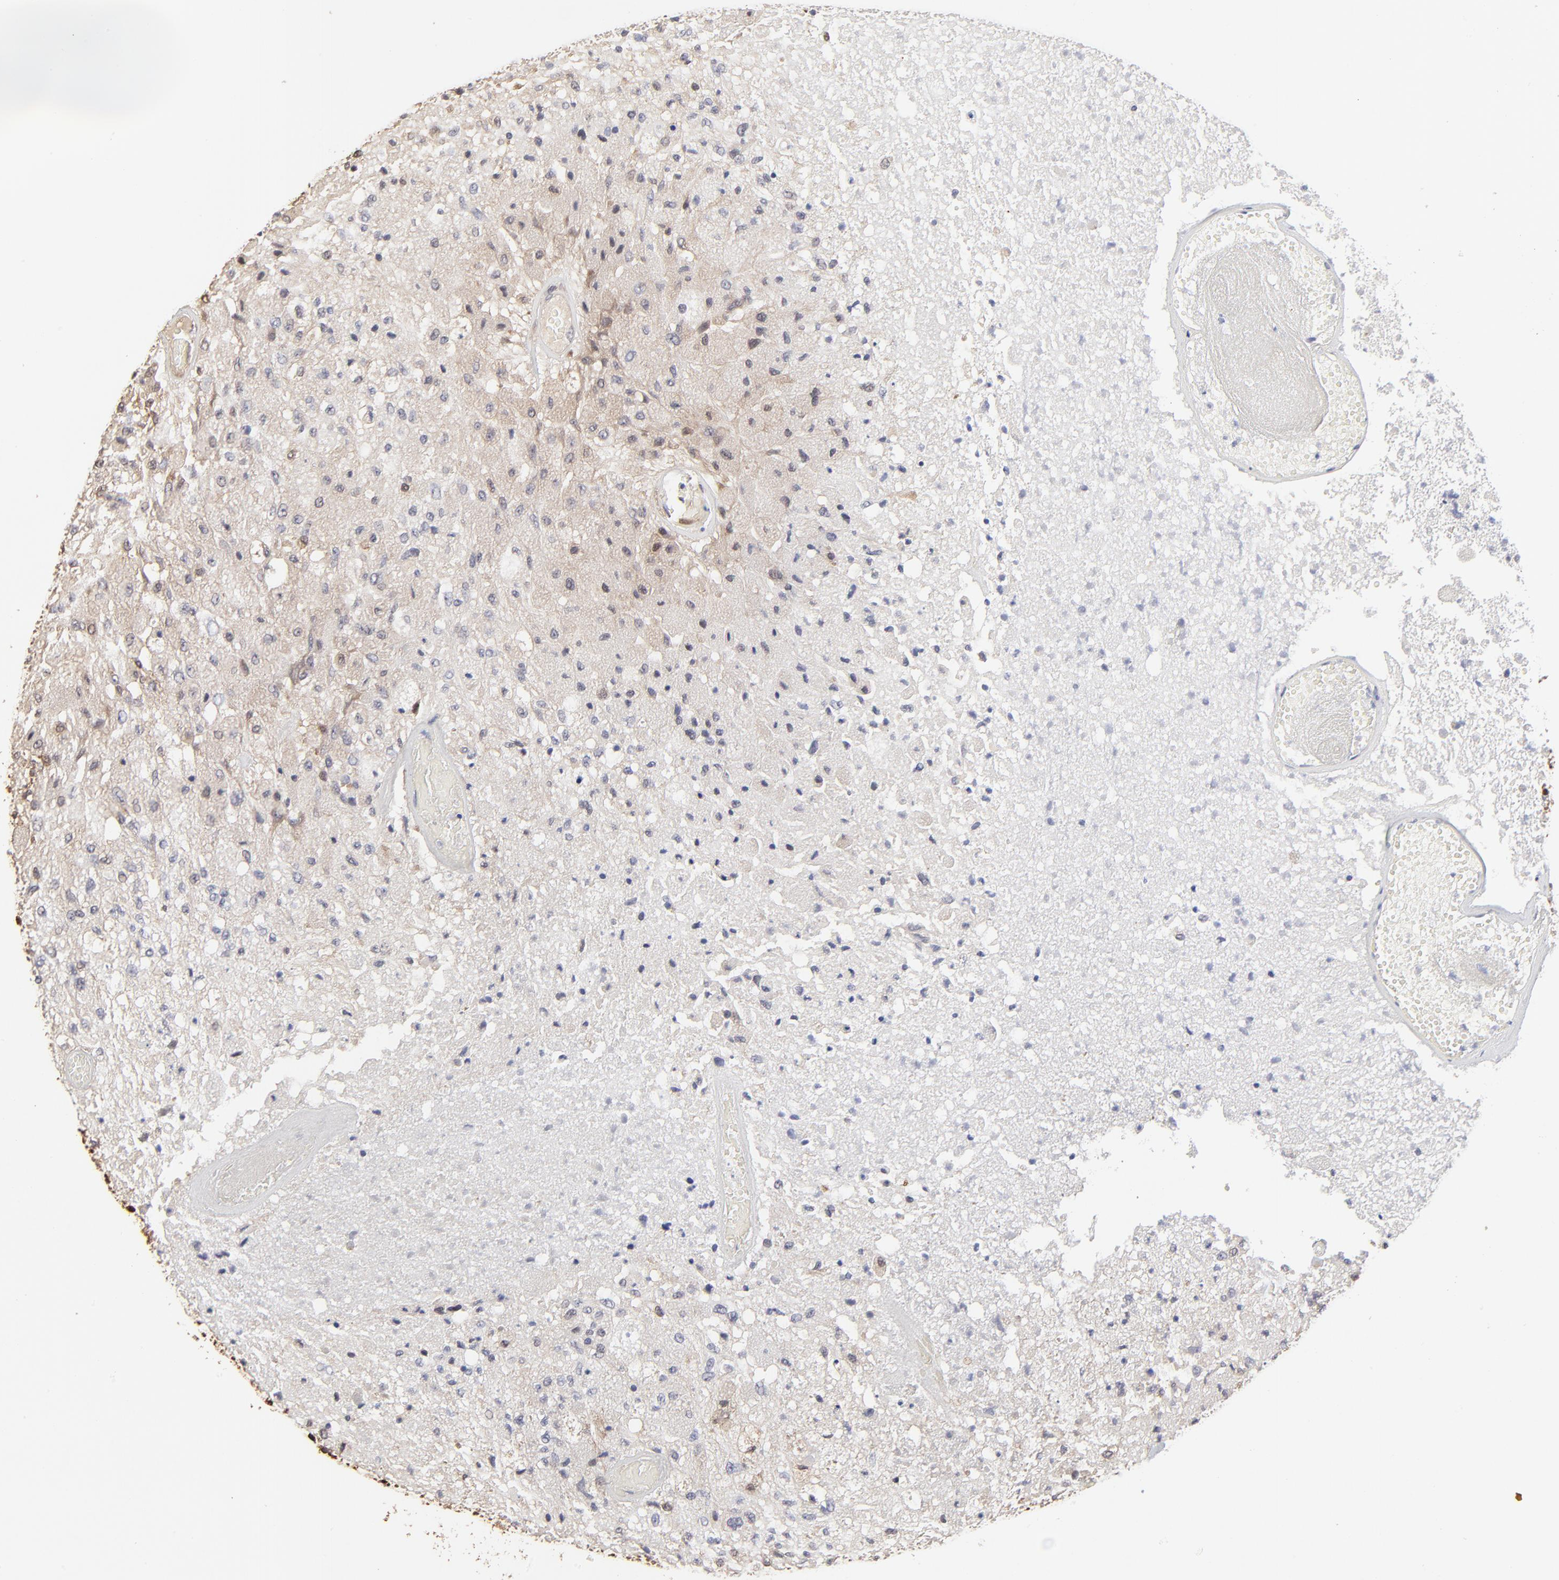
{"staining": {"intensity": "negative", "quantity": "none", "location": "none"}, "tissue": "glioma", "cell_type": "Tumor cells", "image_type": "cancer", "snomed": [{"axis": "morphology", "description": "Normal tissue, NOS"}, {"axis": "morphology", "description": "Glioma, malignant, High grade"}, {"axis": "topography", "description": "Cerebral cortex"}], "caption": "High magnification brightfield microscopy of glioma stained with DAB (brown) and counterstained with hematoxylin (blue): tumor cells show no significant positivity. The staining is performed using DAB (3,3'-diaminobenzidine) brown chromogen with nuclei counter-stained in using hematoxylin.", "gene": "CASP3", "patient": {"sex": "male", "age": 77}}